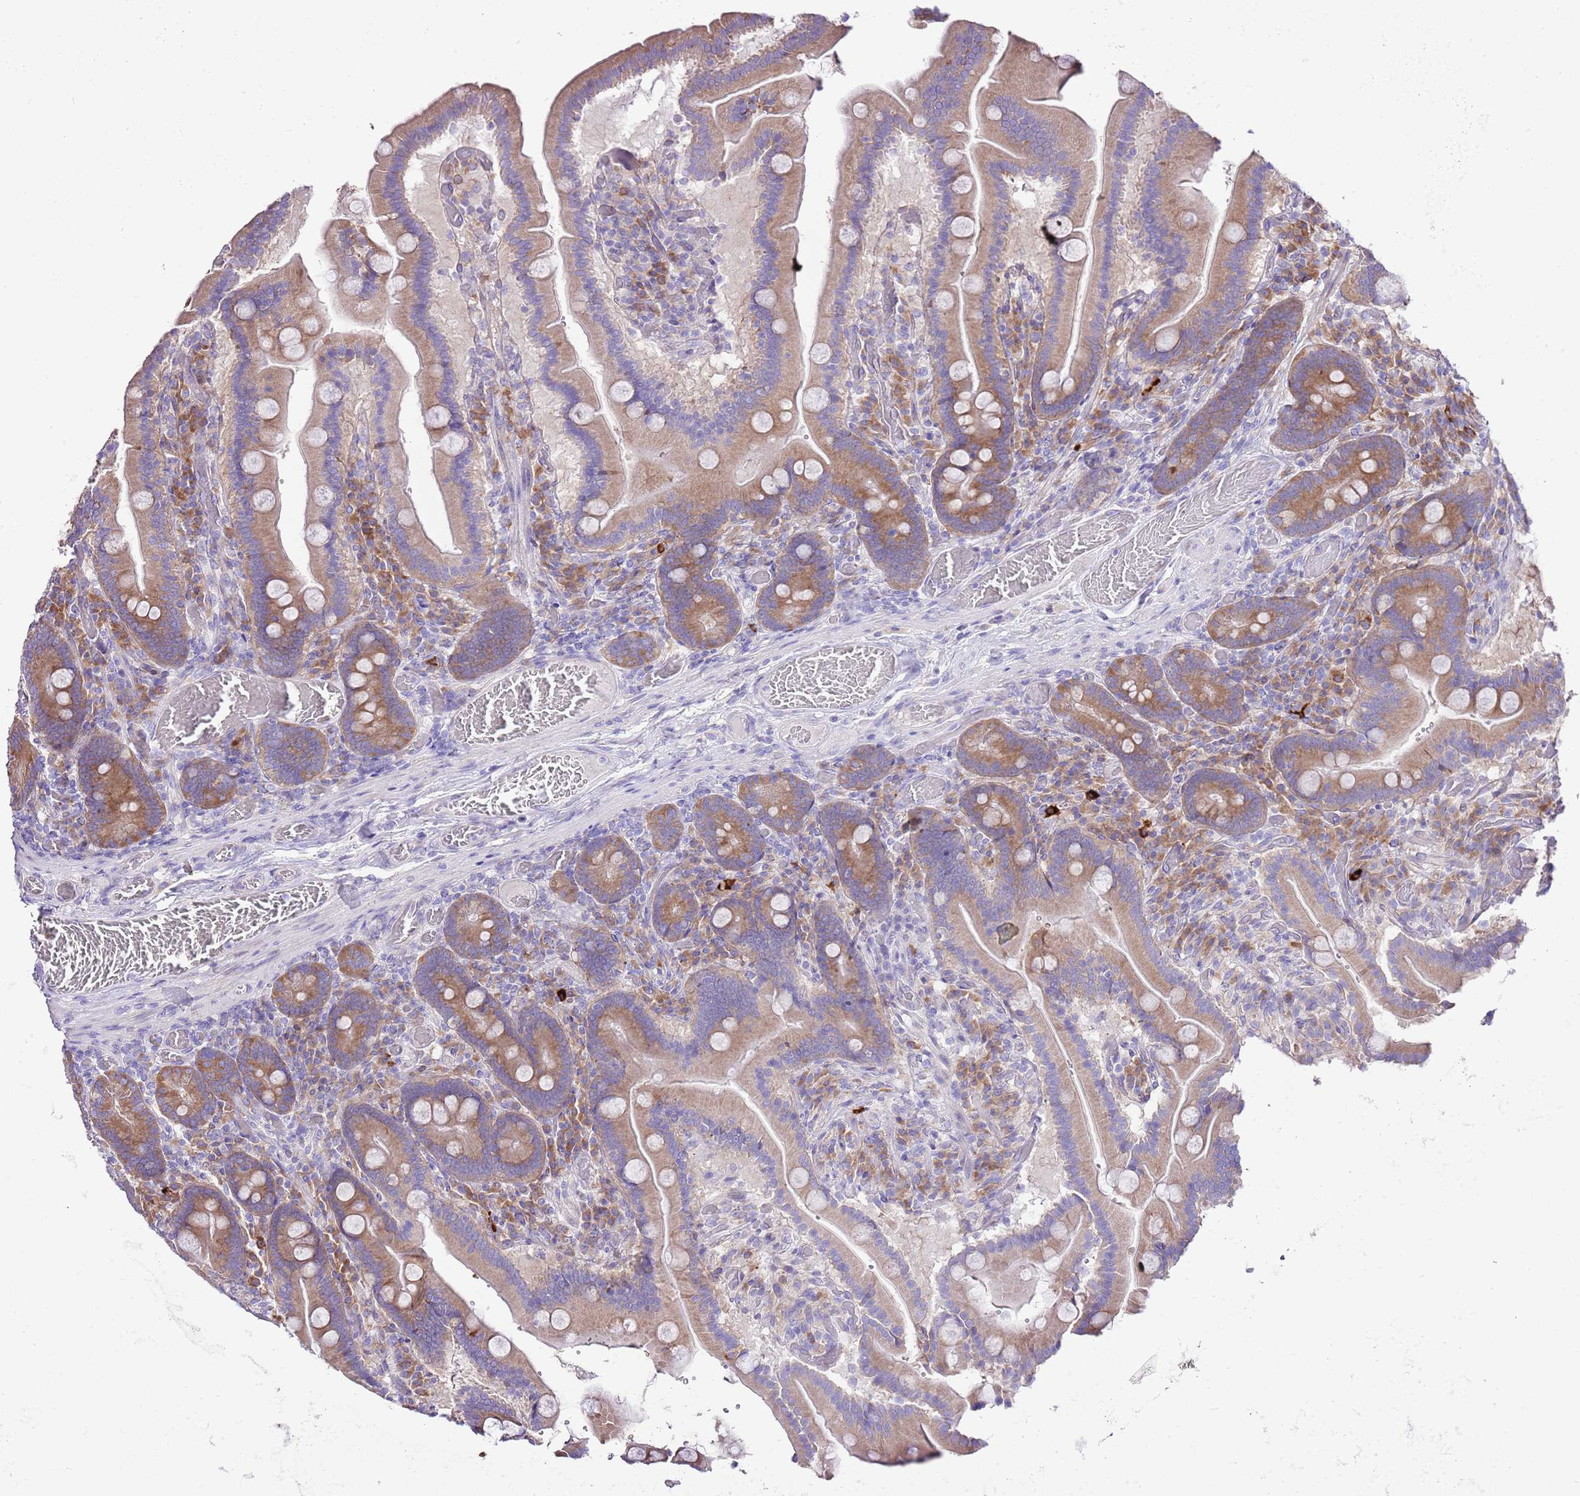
{"staining": {"intensity": "moderate", "quantity": ">75%", "location": "cytoplasmic/membranous"}, "tissue": "duodenum", "cell_type": "Glandular cells", "image_type": "normal", "snomed": [{"axis": "morphology", "description": "Normal tissue, NOS"}, {"axis": "topography", "description": "Duodenum"}], "caption": "Immunohistochemistry image of unremarkable duodenum: duodenum stained using IHC demonstrates medium levels of moderate protein expression localized specifically in the cytoplasmic/membranous of glandular cells, appearing as a cytoplasmic/membranous brown color.", "gene": "RPS10", "patient": {"sex": "female", "age": 62}}